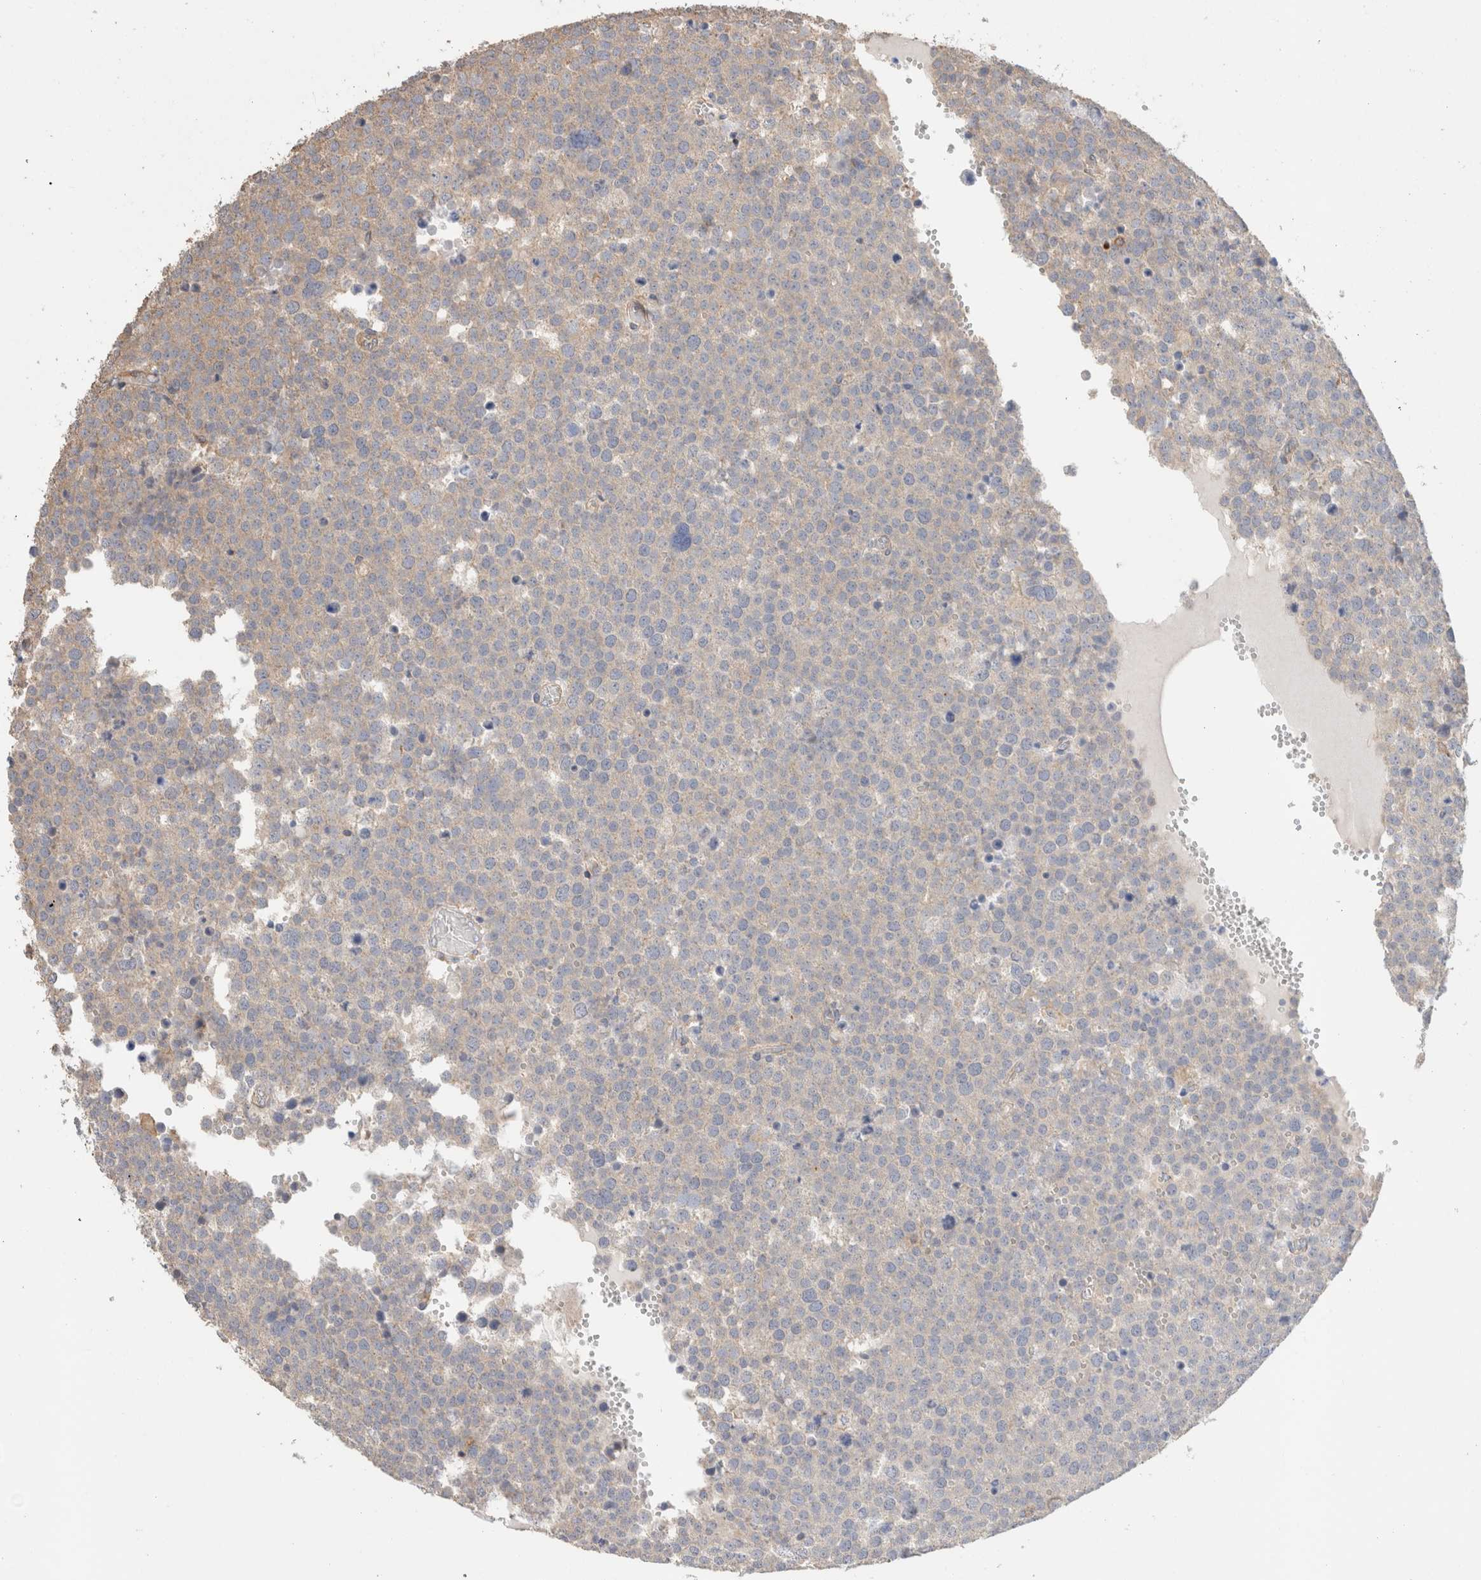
{"staining": {"intensity": "weak", "quantity": "<25%", "location": "cytoplasmic/membranous"}, "tissue": "testis cancer", "cell_type": "Tumor cells", "image_type": "cancer", "snomed": [{"axis": "morphology", "description": "Seminoma, NOS"}, {"axis": "topography", "description": "Testis"}], "caption": "This is a histopathology image of immunohistochemistry staining of testis cancer (seminoma), which shows no expression in tumor cells. (DAB immunohistochemistry (IHC) visualized using brightfield microscopy, high magnification).", "gene": "CFAP418", "patient": {"sex": "male", "age": 71}}